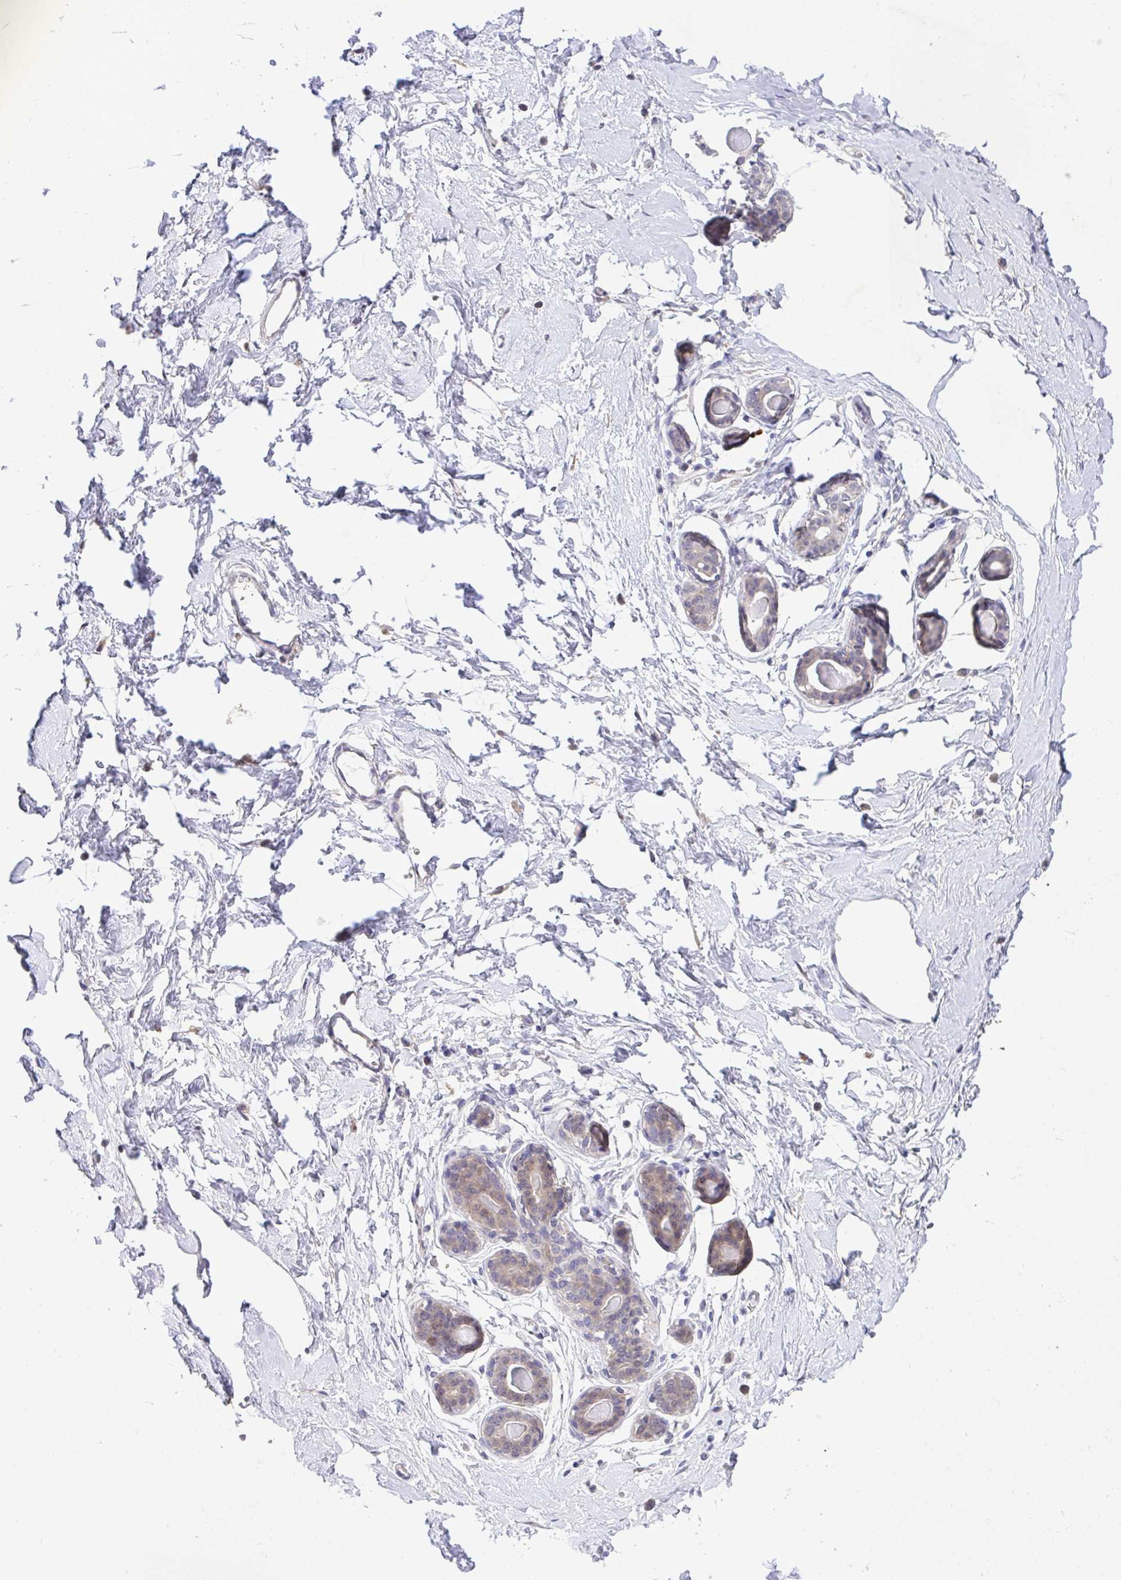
{"staining": {"intensity": "negative", "quantity": "none", "location": "none"}, "tissue": "breast", "cell_type": "Adipocytes", "image_type": "normal", "snomed": [{"axis": "morphology", "description": "Normal tissue, NOS"}, {"axis": "topography", "description": "Breast"}], "caption": "There is no significant staining in adipocytes of breast. The staining is performed using DAB (3,3'-diaminobenzidine) brown chromogen with nuclei counter-stained in using hematoxylin.", "gene": "MPC2", "patient": {"sex": "female", "age": 45}}